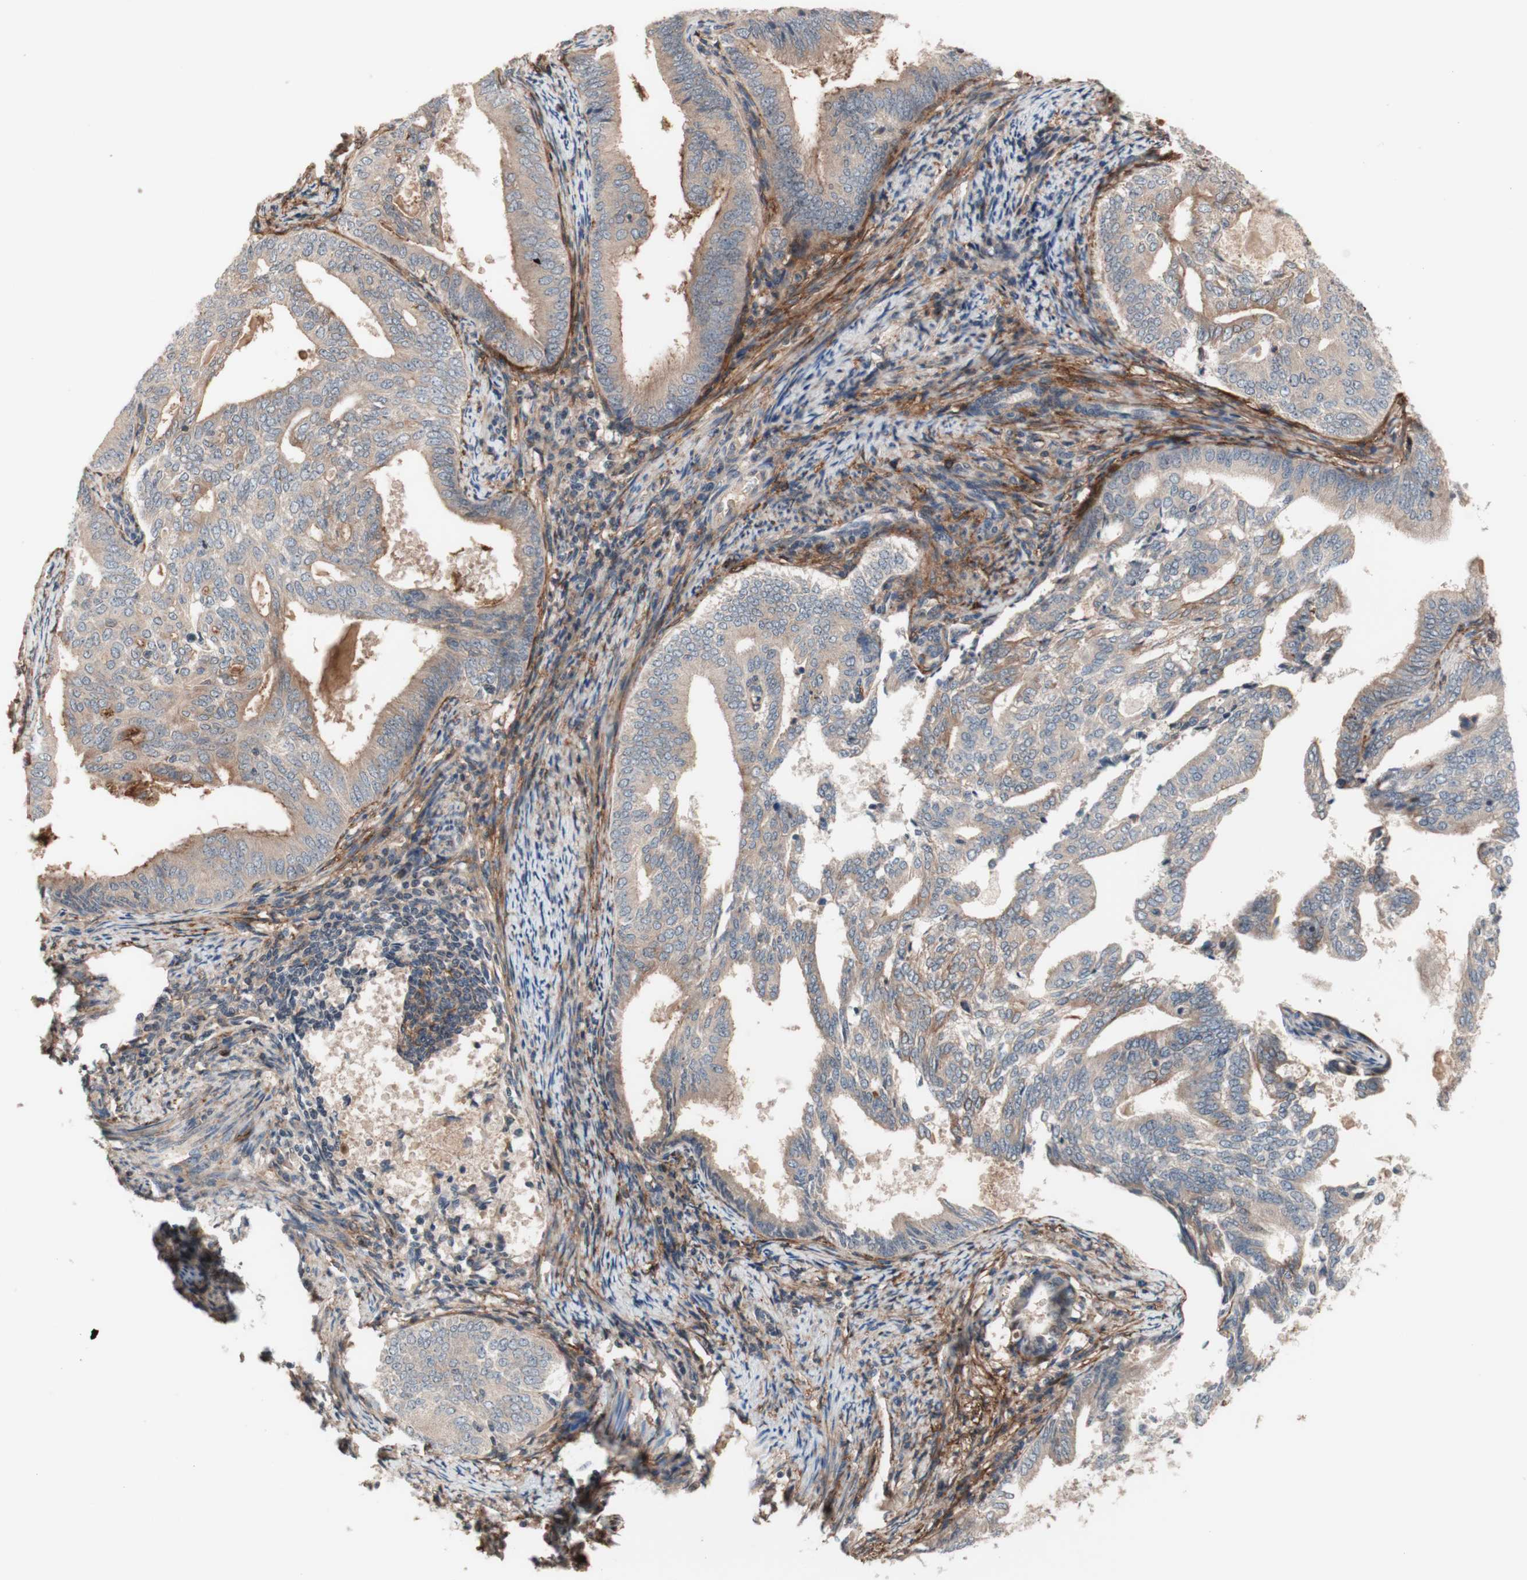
{"staining": {"intensity": "weak", "quantity": ">75%", "location": "cytoplasmic/membranous"}, "tissue": "endometrial cancer", "cell_type": "Tumor cells", "image_type": "cancer", "snomed": [{"axis": "morphology", "description": "Adenocarcinoma, NOS"}, {"axis": "topography", "description": "Endometrium"}], "caption": "Protein staining of endometrial cancer (adenocarcinoma) tissue demonstrates weak cytoplasmic/membranous staining in about >75% of tumor cells. The protein of interest is shown in brown color, while the nuclei are stained blue.", "gene": "CD55", "patient": {"sex": "female", "age": 58}}